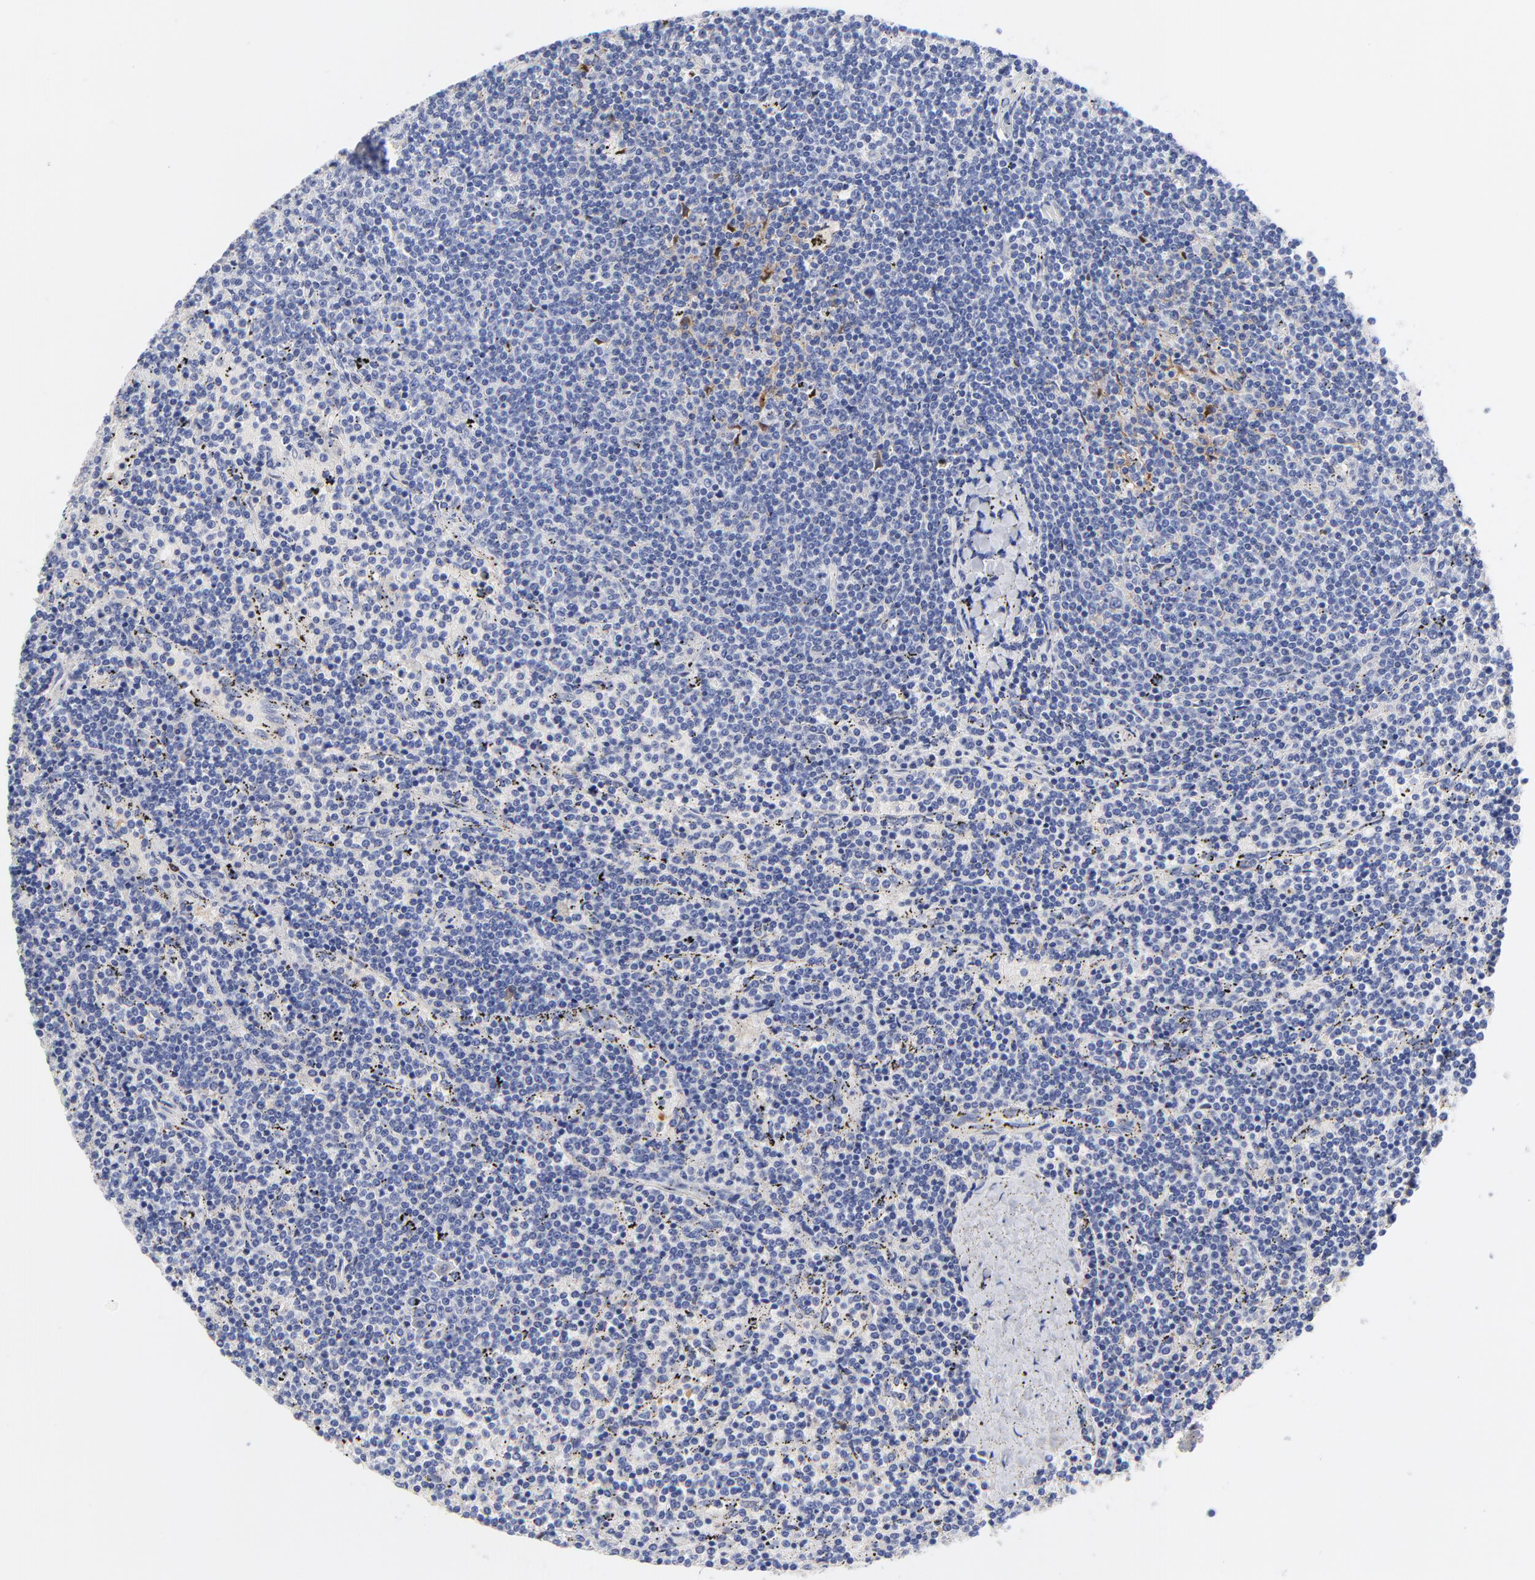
{"staining": {"intensity": "weak", "quantity": "<25%", "location": "cytoplasmic/membranous"}, "tissue": "lymphoma", "cell_type": "Tumor cells", "image_type": "cancer", "snomed": [{"axis": "morphology", "description": "Malignant lymphoma, non-Hodgkin's type, Low grade"}, {"axis": "topography", "description": "Spleen"}], "caption": "This is an IHC photomicrograph of human lymphoma. There is no positivity in tumor cells.", "gene": "IGLV3-10", "patient": {"sex": "female", "age": 50}}